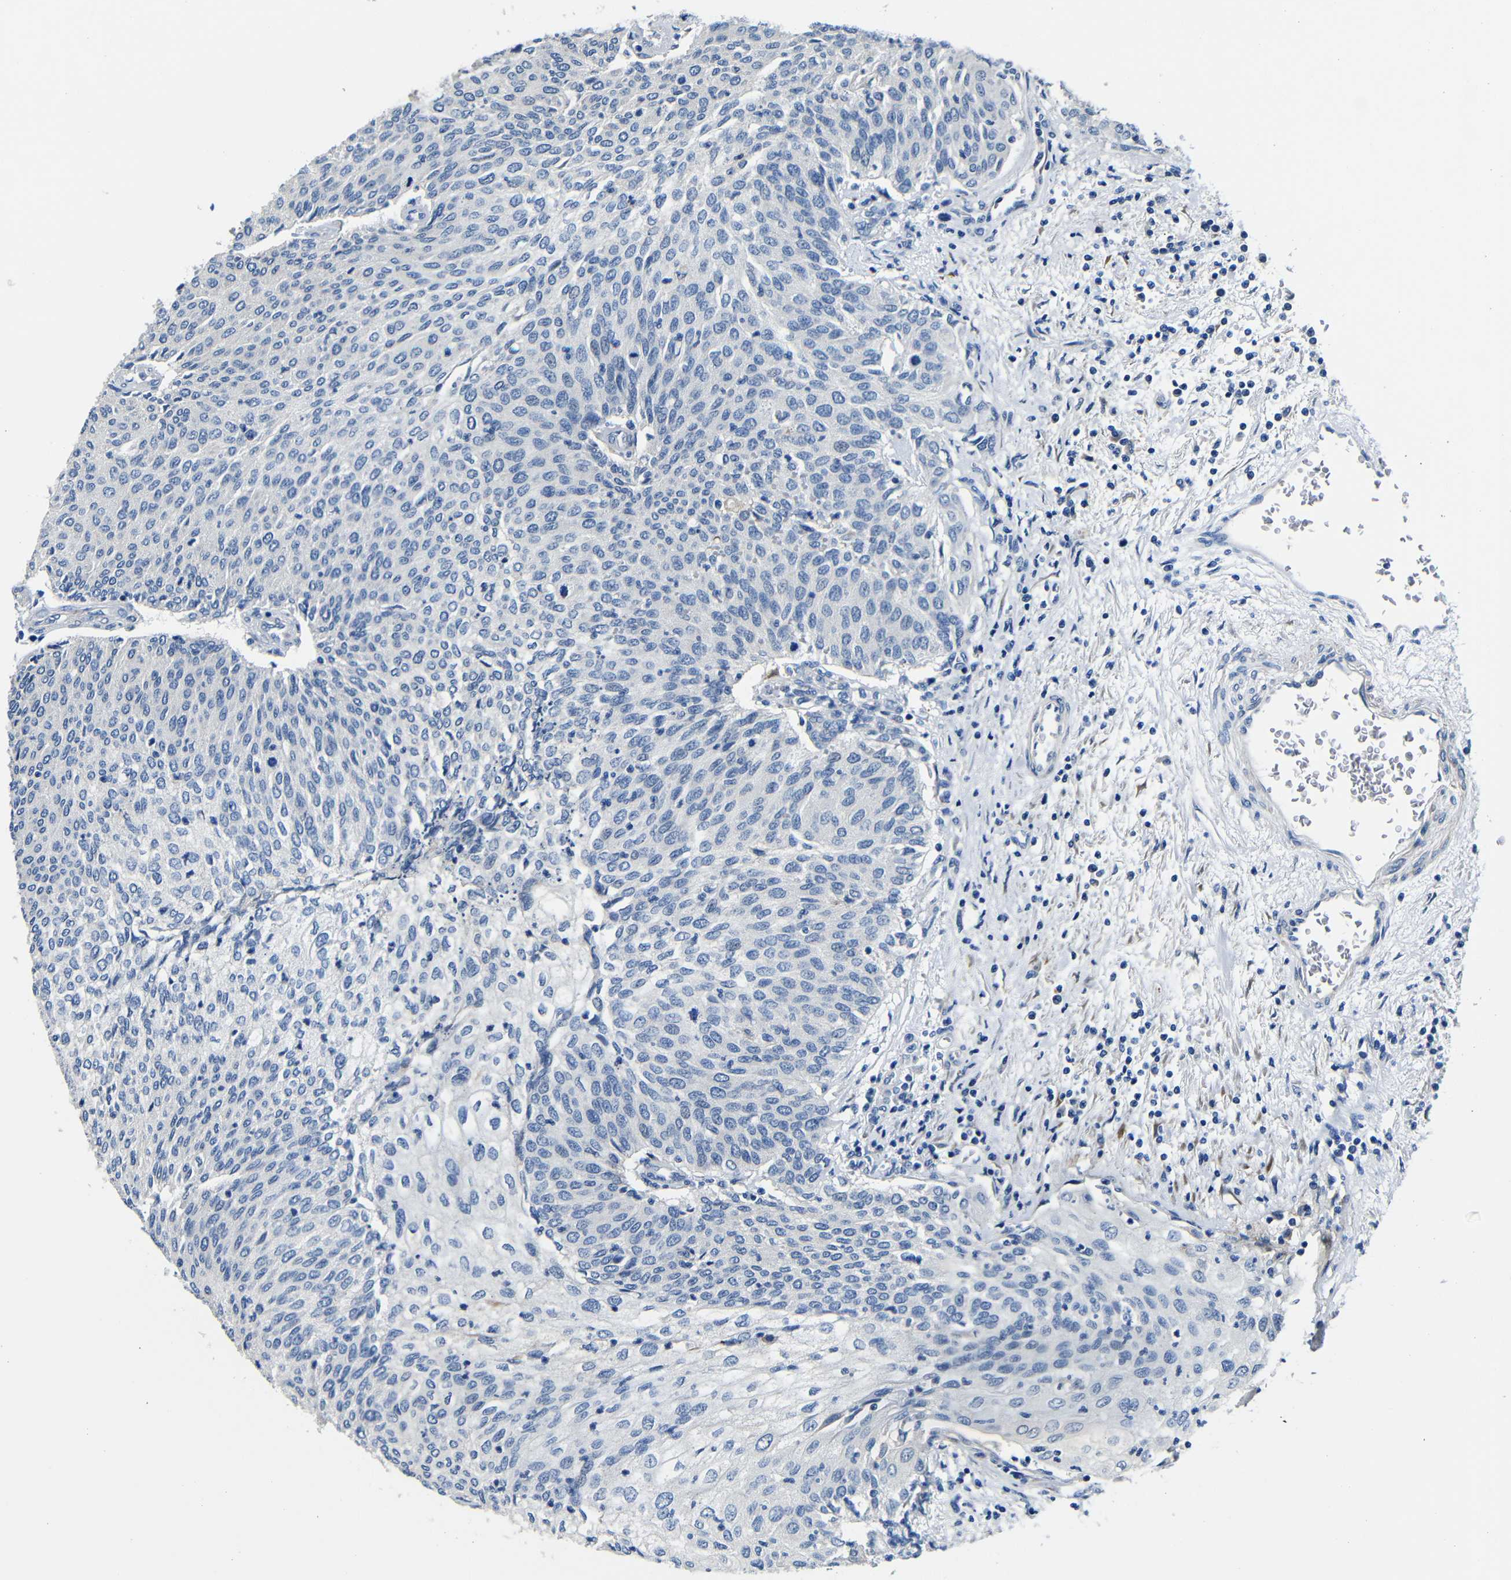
{"staining": {"intensity": "negative", "quantity": "none", "location": "none"}, "tissue": "urothelial cancer", "cell_type": "Tumor cells", "image_type": "cancer", "snomed": [{"axis": "morphology", "description": "Urothelial carcinoma, Low grade"}, {"axis": "topography", "description": "Urinary bladder"}], "caption": "Tumor cells show no significant protein staining in urothelial cancer.", "gene": "TNFAIP1", "patient": {"sex": "female", "age": 79}}